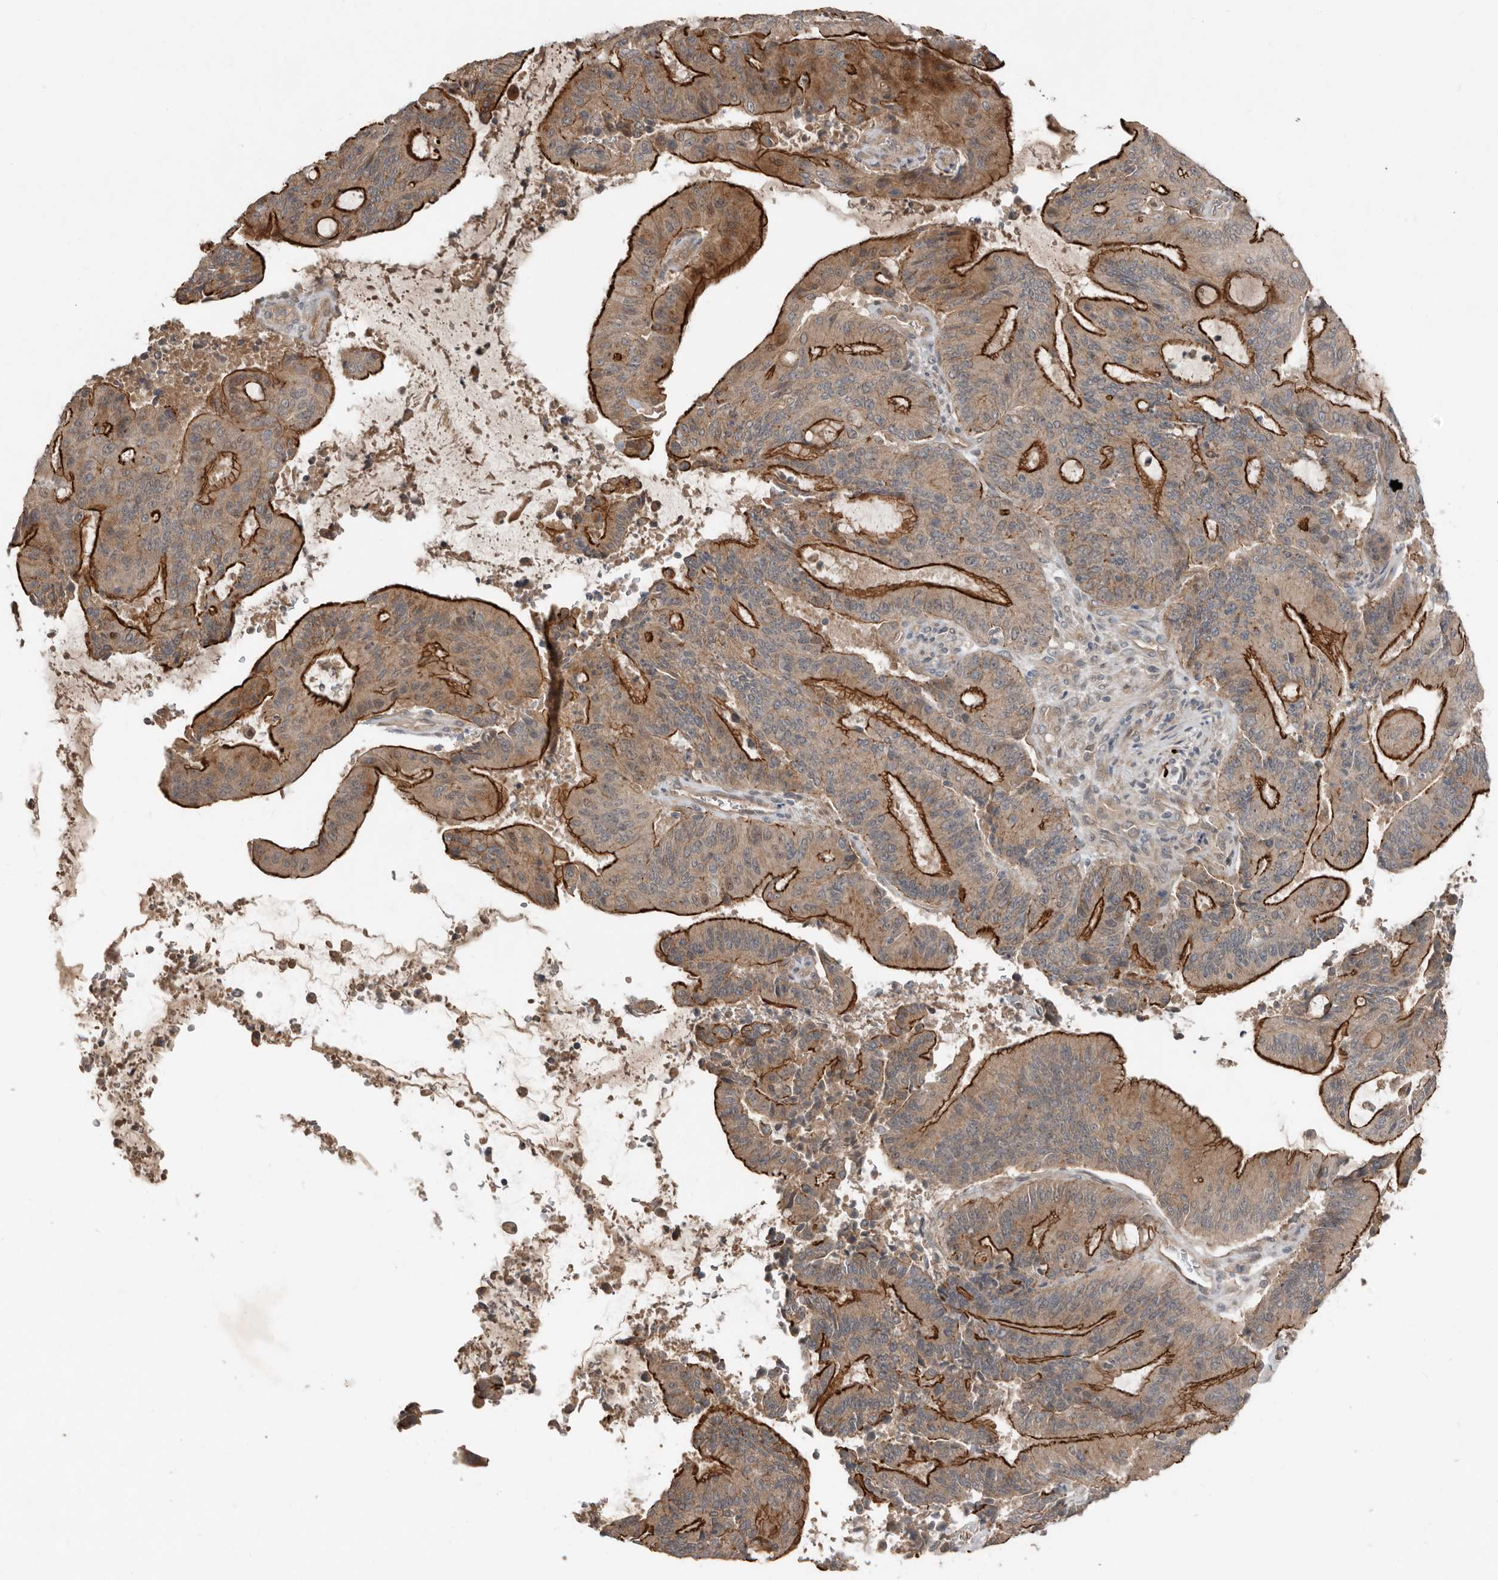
{"staining": {"intensity": "strong", "quantity": "25%-75%", "location": "cytoplasmic/membranous"}, "tissue": "liver cancer", "cell_type": "Tumor cells", "image_type": "cancer", "snomed": [{"axis": "morphology", "description": "Normal tissue, NOS"}, {"axis": "morphology", "description": "Cholangiocarcinoma"}, {"axis": "topography", "description": "Liver"}, {"axis": "topography", "description": "Peripheral nerve tissue"}], "caption": "Cholangiocarcinoma (liver) tissue reveals strong cytoplasmic/membranous positivity in approximately 25%-75% of tumor cells, visualized by immunohistochemistry. The staining was performed using DAB, with brown indicating positive protein expression. Nuclei are stained blue with hematoxylin.", "gene": "TEAD3", "patient": {"sex": "female", "age": 73}}